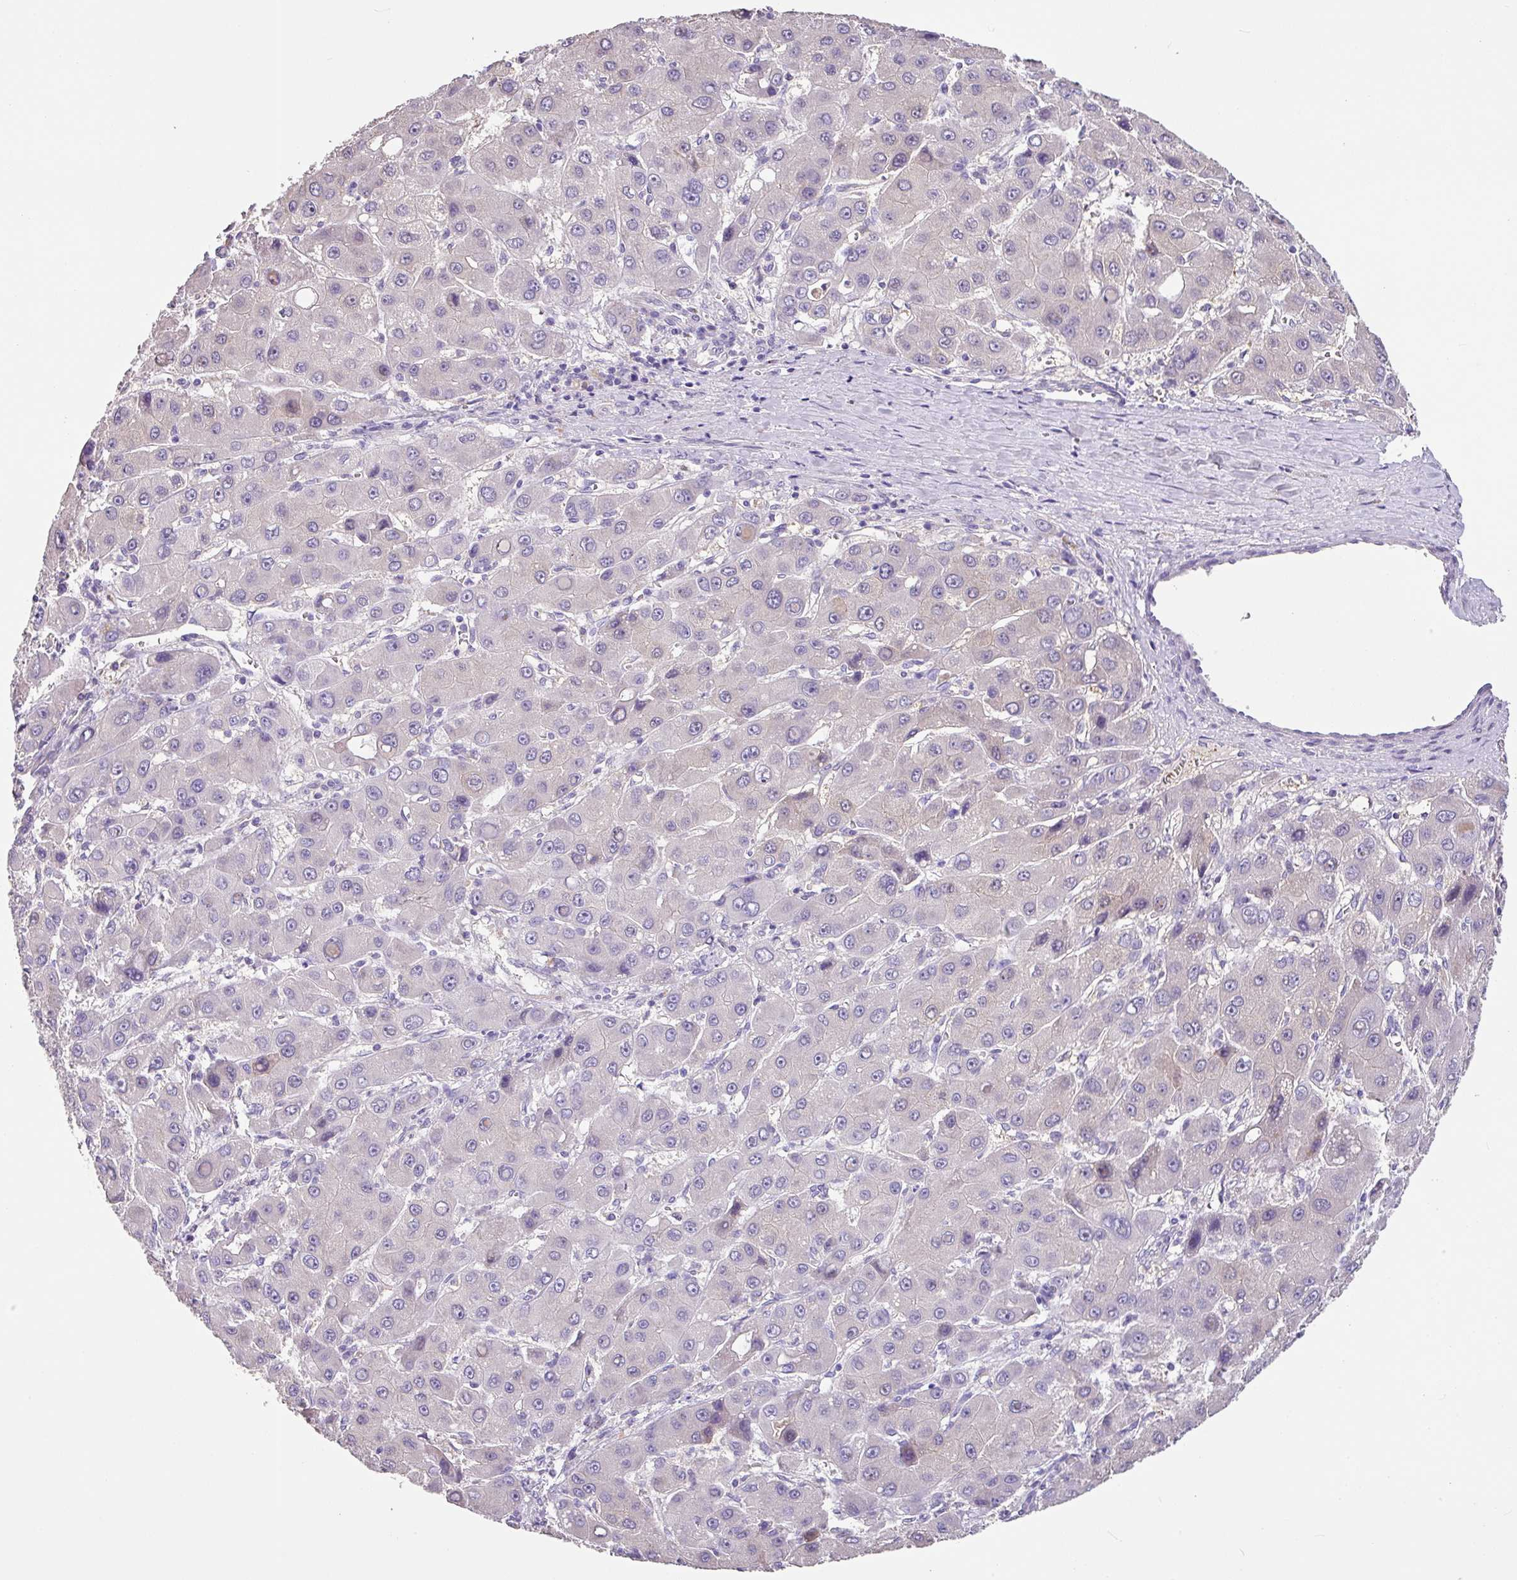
{"staining": {"intensity": "negative", "quantity": "none", "location": "none"}, "tissue": "liver cancer", "cell_type": "Tumor cells", "image_type": "cancer", "snomed": [{"axis": "morphology", "description": "Carcinoma, Hepatocellular, NOS"}, {"axis": "topography", "description": "Liver"}], "caption": "Liver cancer (hepatocellular carcinoma) was stained to show a protein in brown. There is no significant expression in tumor cells.", "gene": "ZG16", "patient": {"sex": "male", "age": 55}}